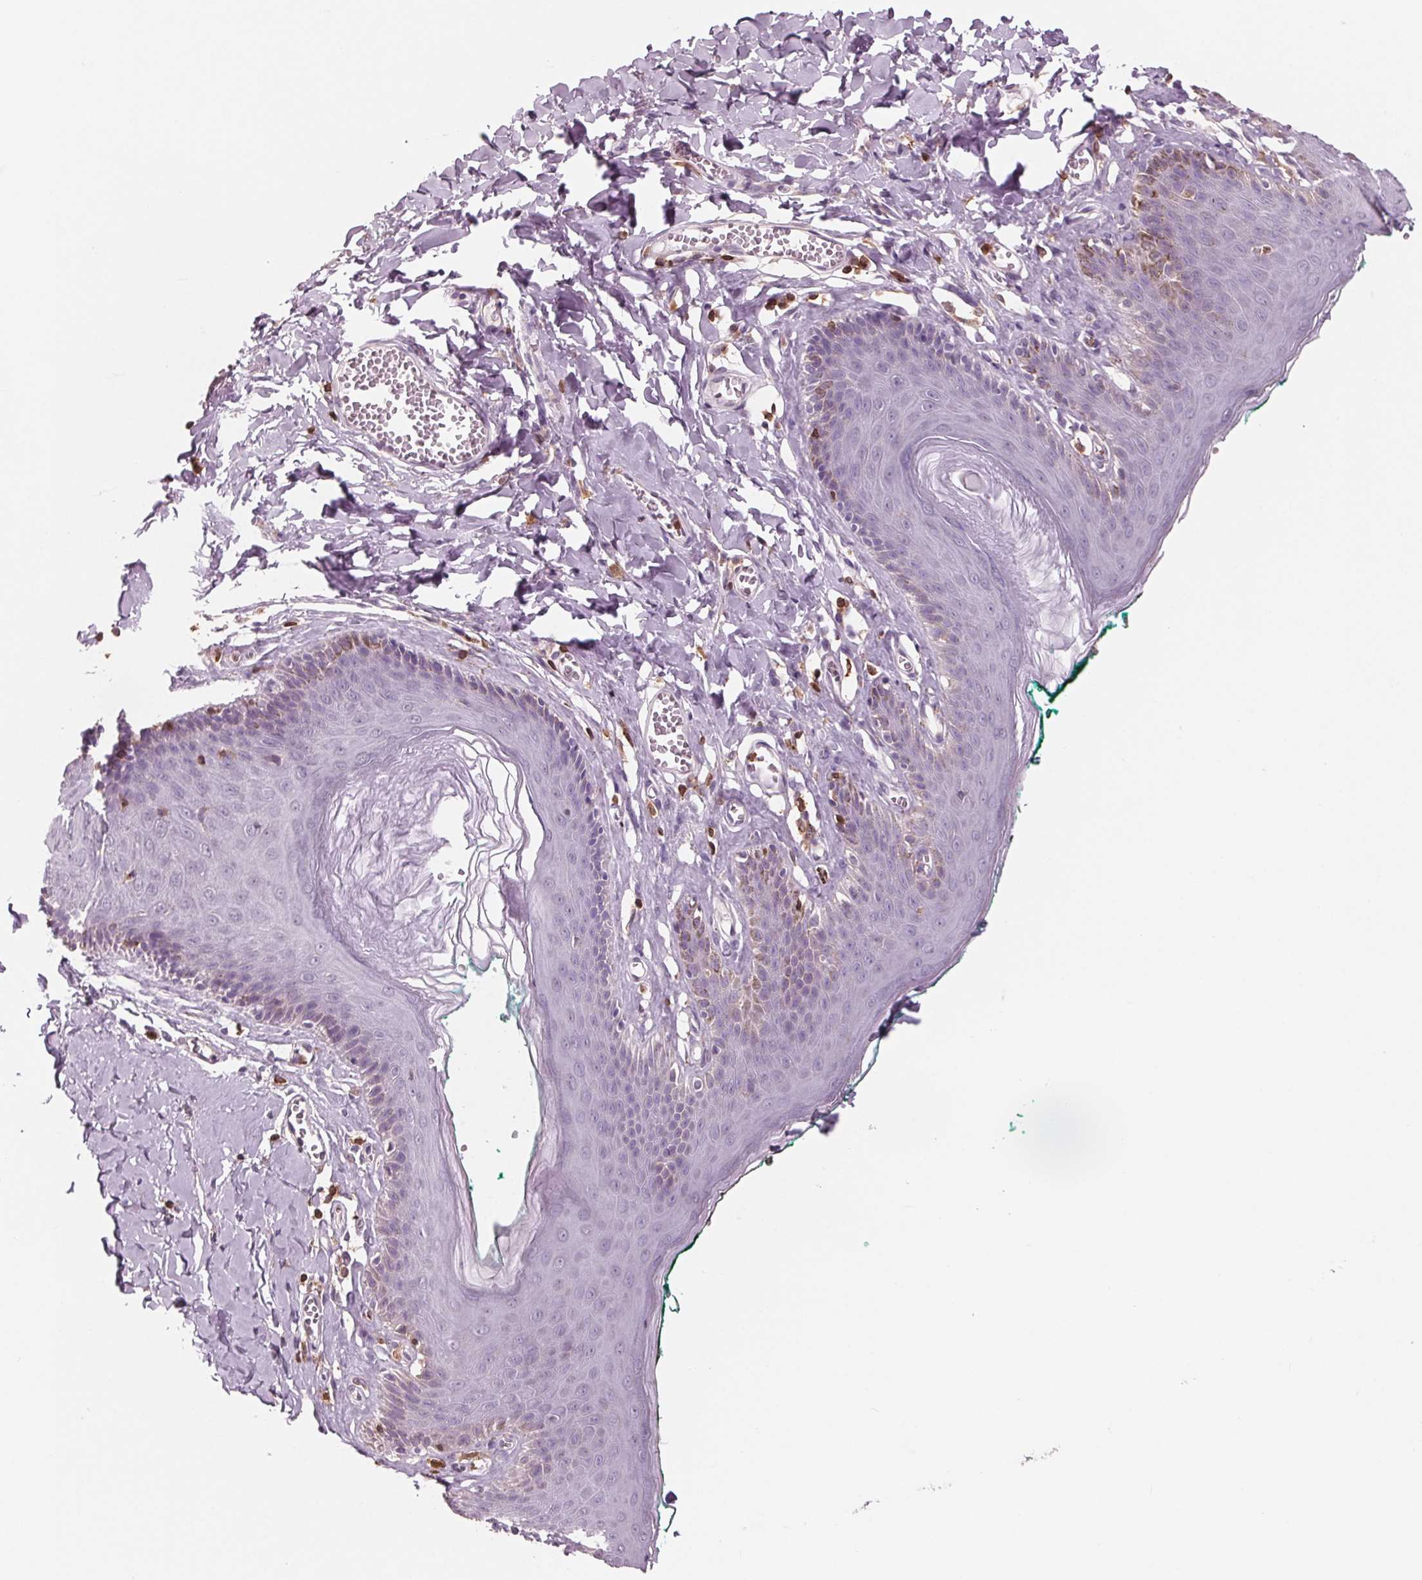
{"staining": {"intensity": "negative", "quantity": "none", "location": "none"}, "tissue": "skin", "cell_type": "Epidermal cells", "image_type": "normal", "snomed": [{"axis": "morphology", "description": "Normal tissue, NOS"}, {"axis": "topography", "description": "Vulva"}, {"axis": "topography", "description": "Peripheral nerve tissue"}], "caption": "Epidermal cells show no significant protein positivity in benign skin. (DAB (3,3'-diaminobenzidine) immunohistochemistry, high magnification).", "gene": "ARHGAP25", "patient": {"sex": "female", "age": 66}}